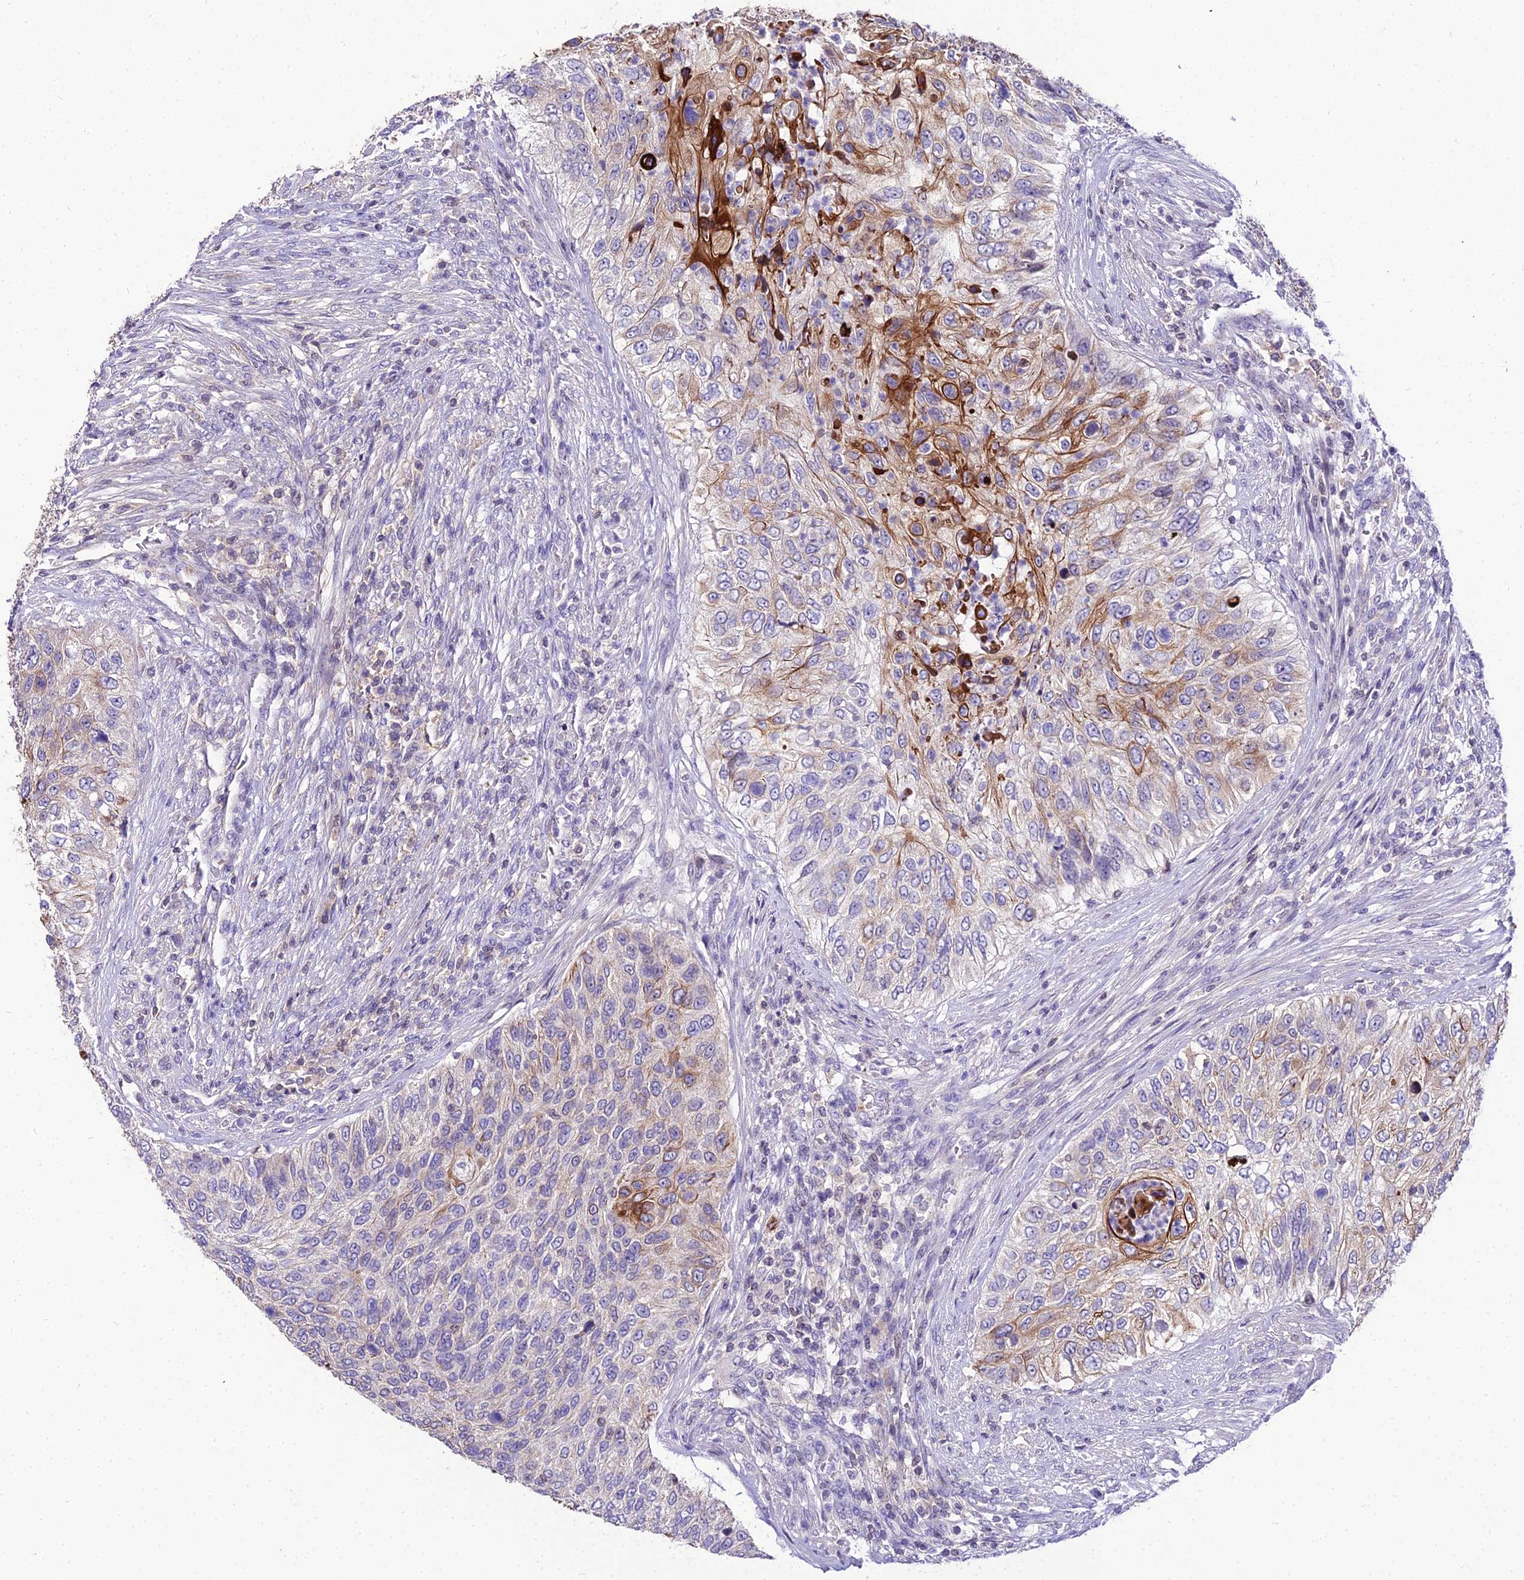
{"staining": {"intensity": "strong", "quantity": "<25%", "location": "cytoplasmic/membranous"}, "tissue": "urothelial cancer", "cell_type": "Tumor cells", "image_type": "cancer", "snomed": [{"axis": "morphology", "description": "Urothelial carcinoma, High grade"}, {"axis": "topography", "description": "Urinary bladder"}], "caption": "A high-resolution photomicrograph shows immunohistochemistry (IHC) staining of urothelial cancer, which shows strong cytoplasmic/membranous positivity in about <25% of tumor cells.", "gene": "SHQ1", "patient": {"sex": "female", "age": 60}}